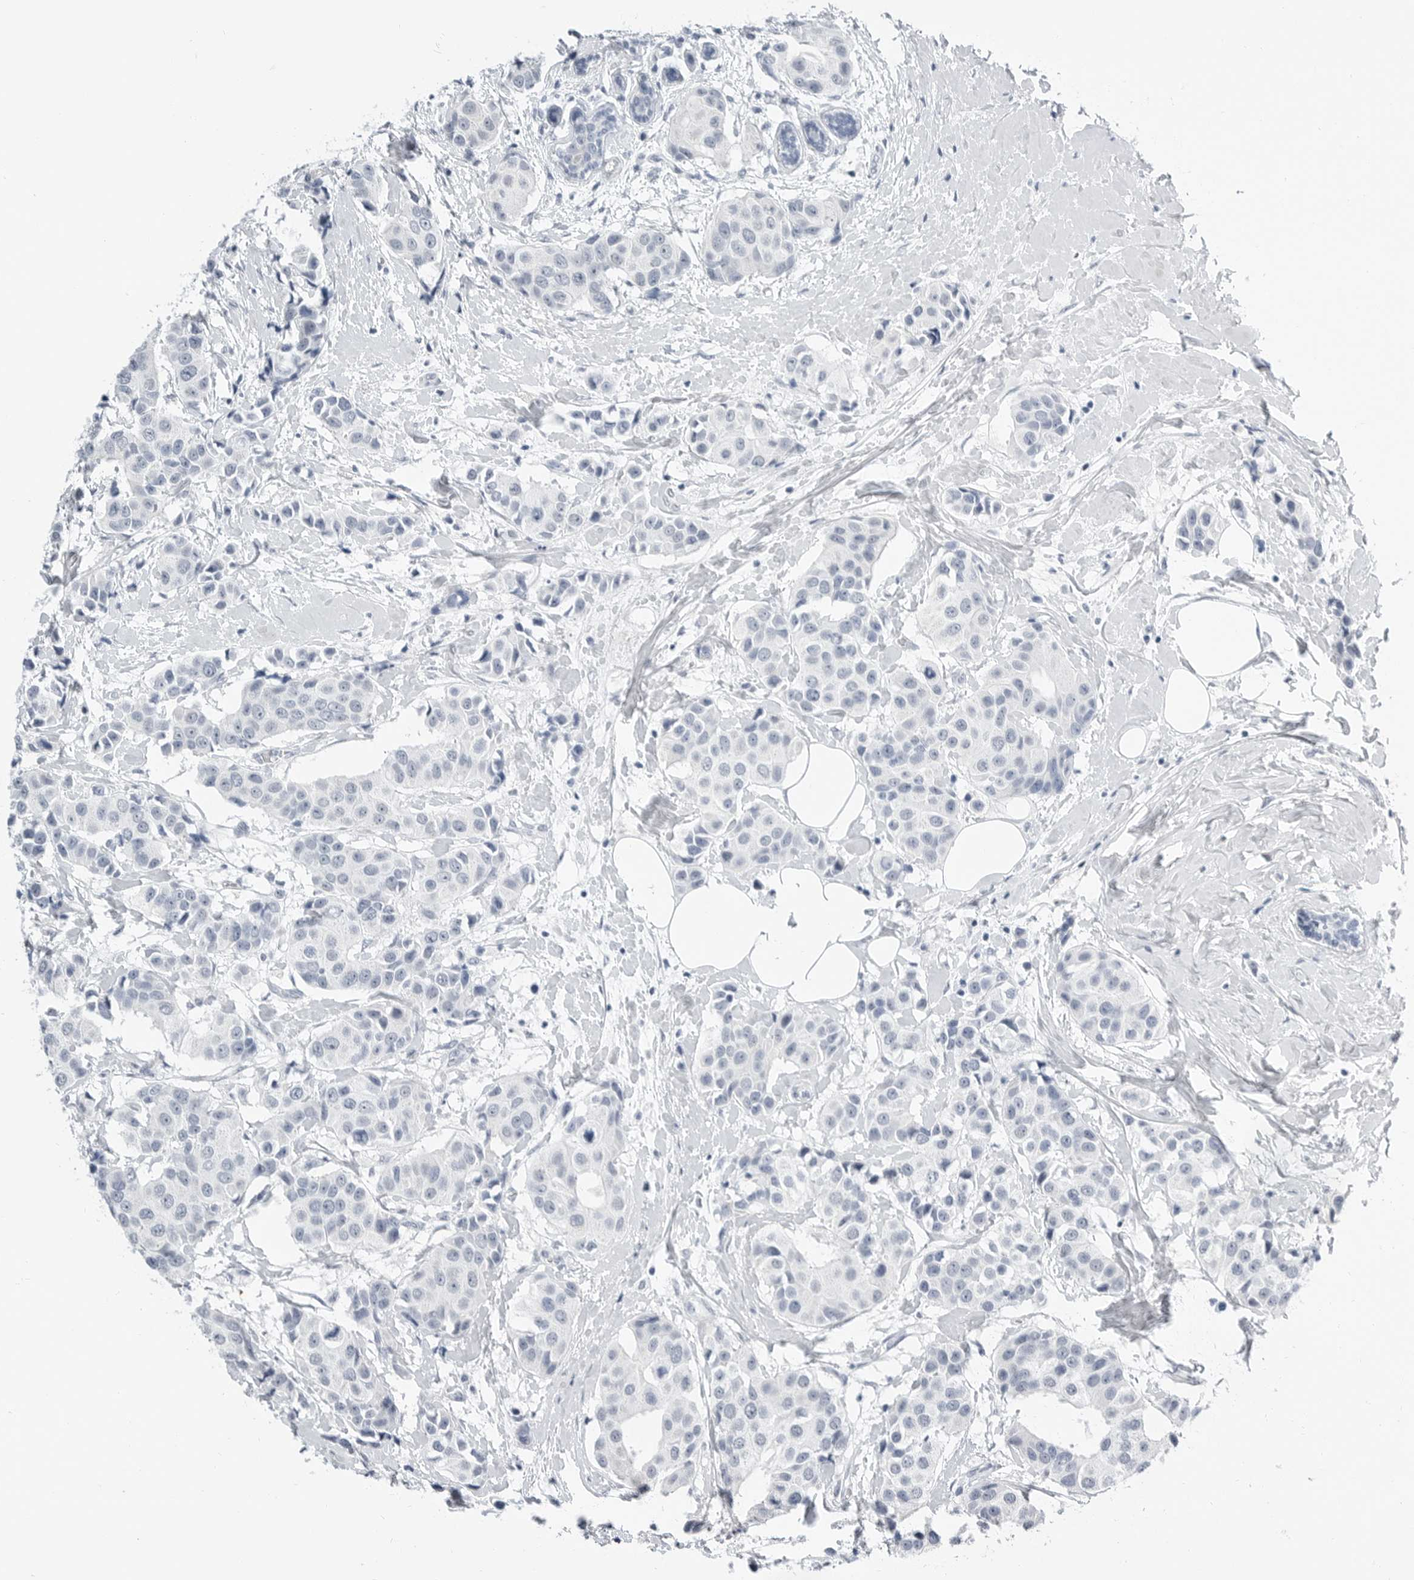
{"staining": {"intensity": "negative", "quantity": "none", "location": "none"}, "tissue": "breast cancer", "cell_type": "Tumor cells", "image_type": "cancer", "snomed": [{"axis": "morphology", "description": "Normal tissue, NOS"}, {"axis": "morphology", "description": "Duct carcinoma"}, {"axis": "topography", "description": "Breast"}], "caption": "Micrograph shows no significant protein positivity in tumor cells of breast cancer (invasive ductal carcinoma).", "gene": "PLN", "patient": {"sex": "female", "age": 39}}